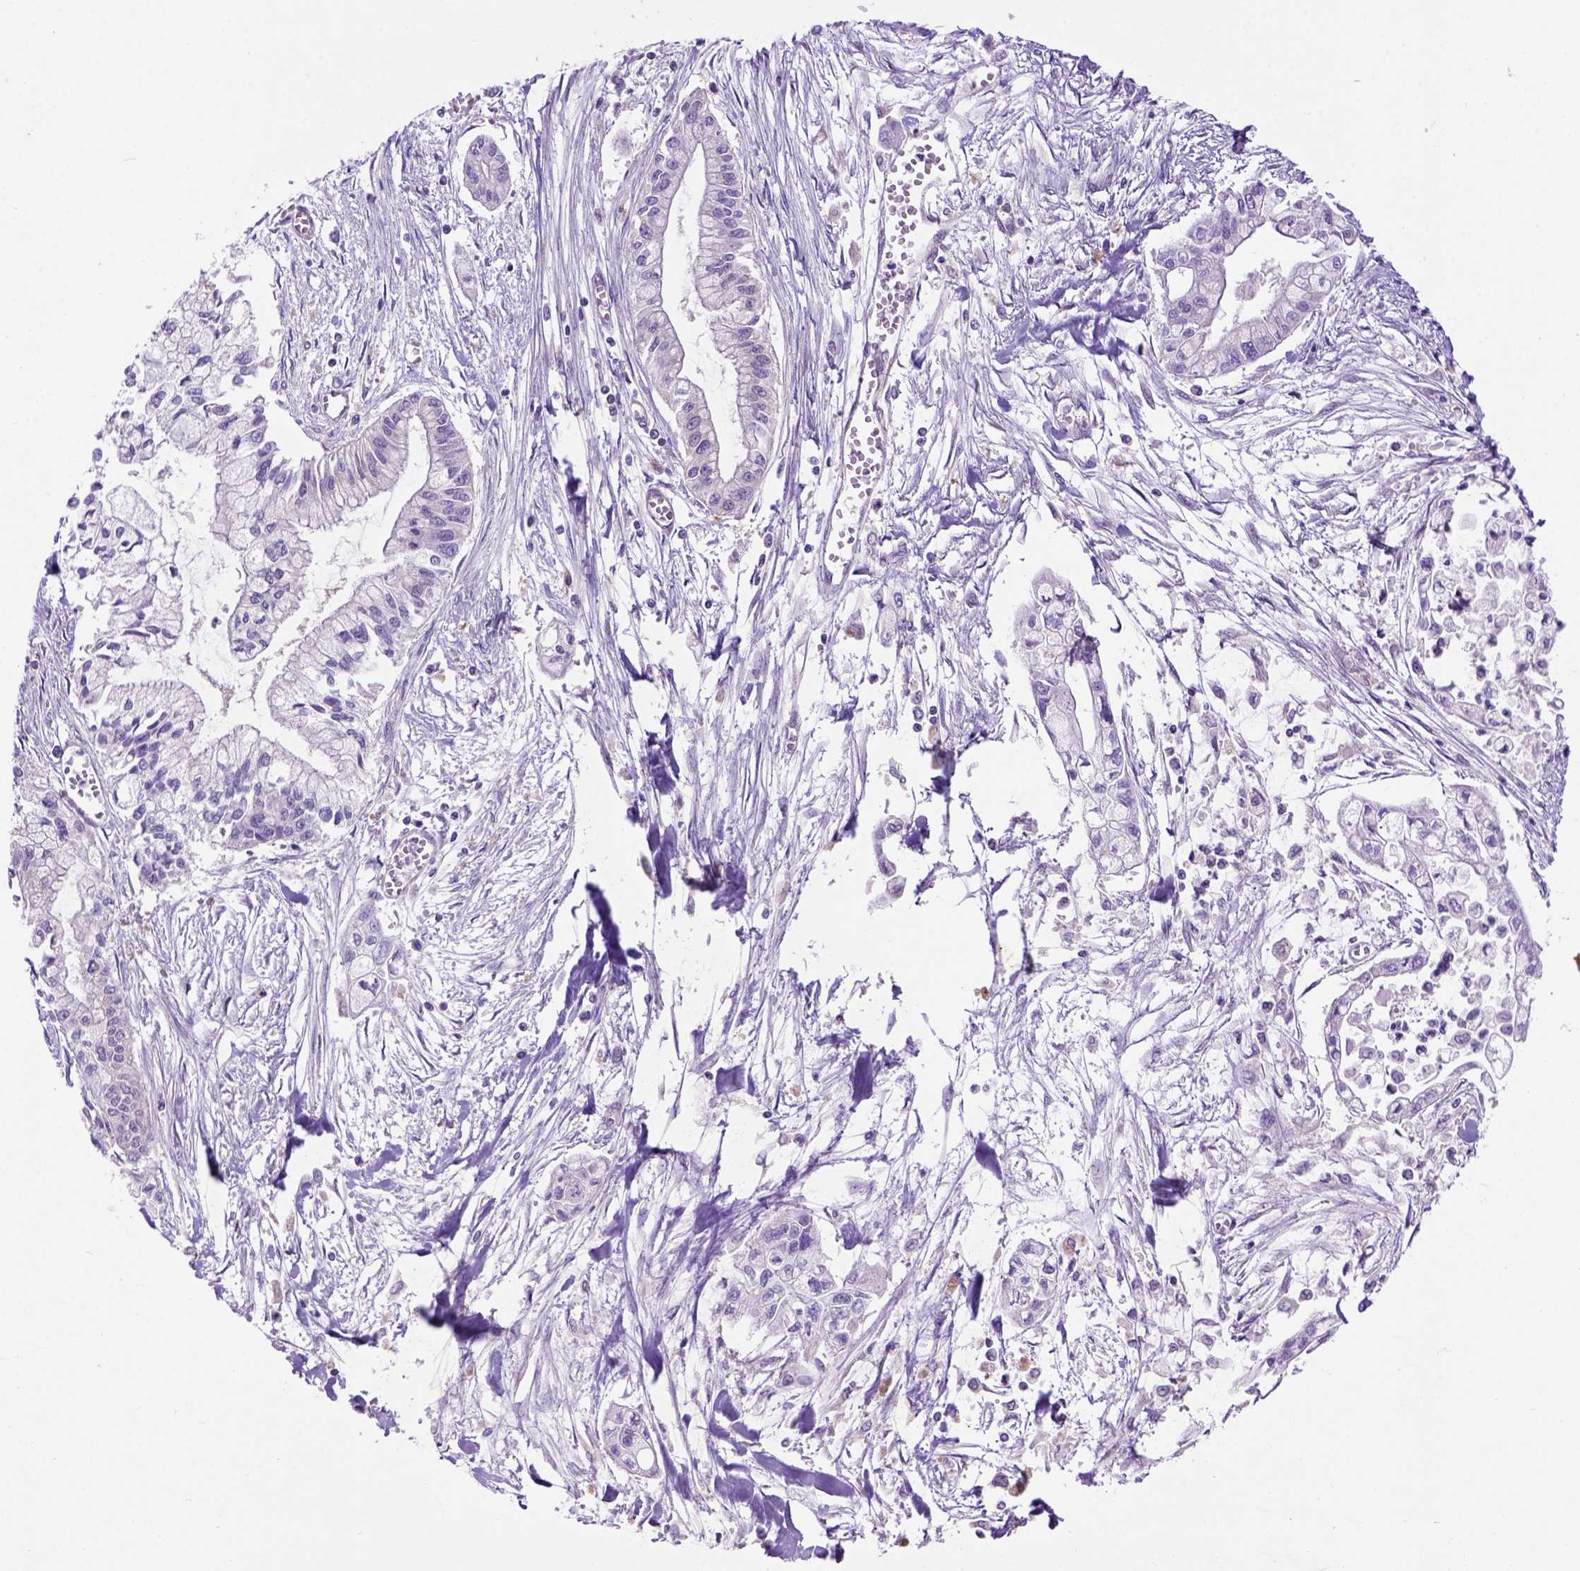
{"staining": {"intensity": "negative", "quantity": "none", "location": "none"}, "tissue": "pancreatic cancer", "cell_type": "Tumor cells", "image_type": "cancer", "snomed": [{"axis": "morphology", "description": "Adenocarcinoma, NOS"}, {"axis": "topography", "description": "Pancreas"}], "caption": "This is an immunohistochemistry (IHC) micrograph of pancreatic adenocarcinoma. There is no positivity in tumor cells.", "gene": "CASKIN2", "patient": {"sex": "male", "age": 54}}